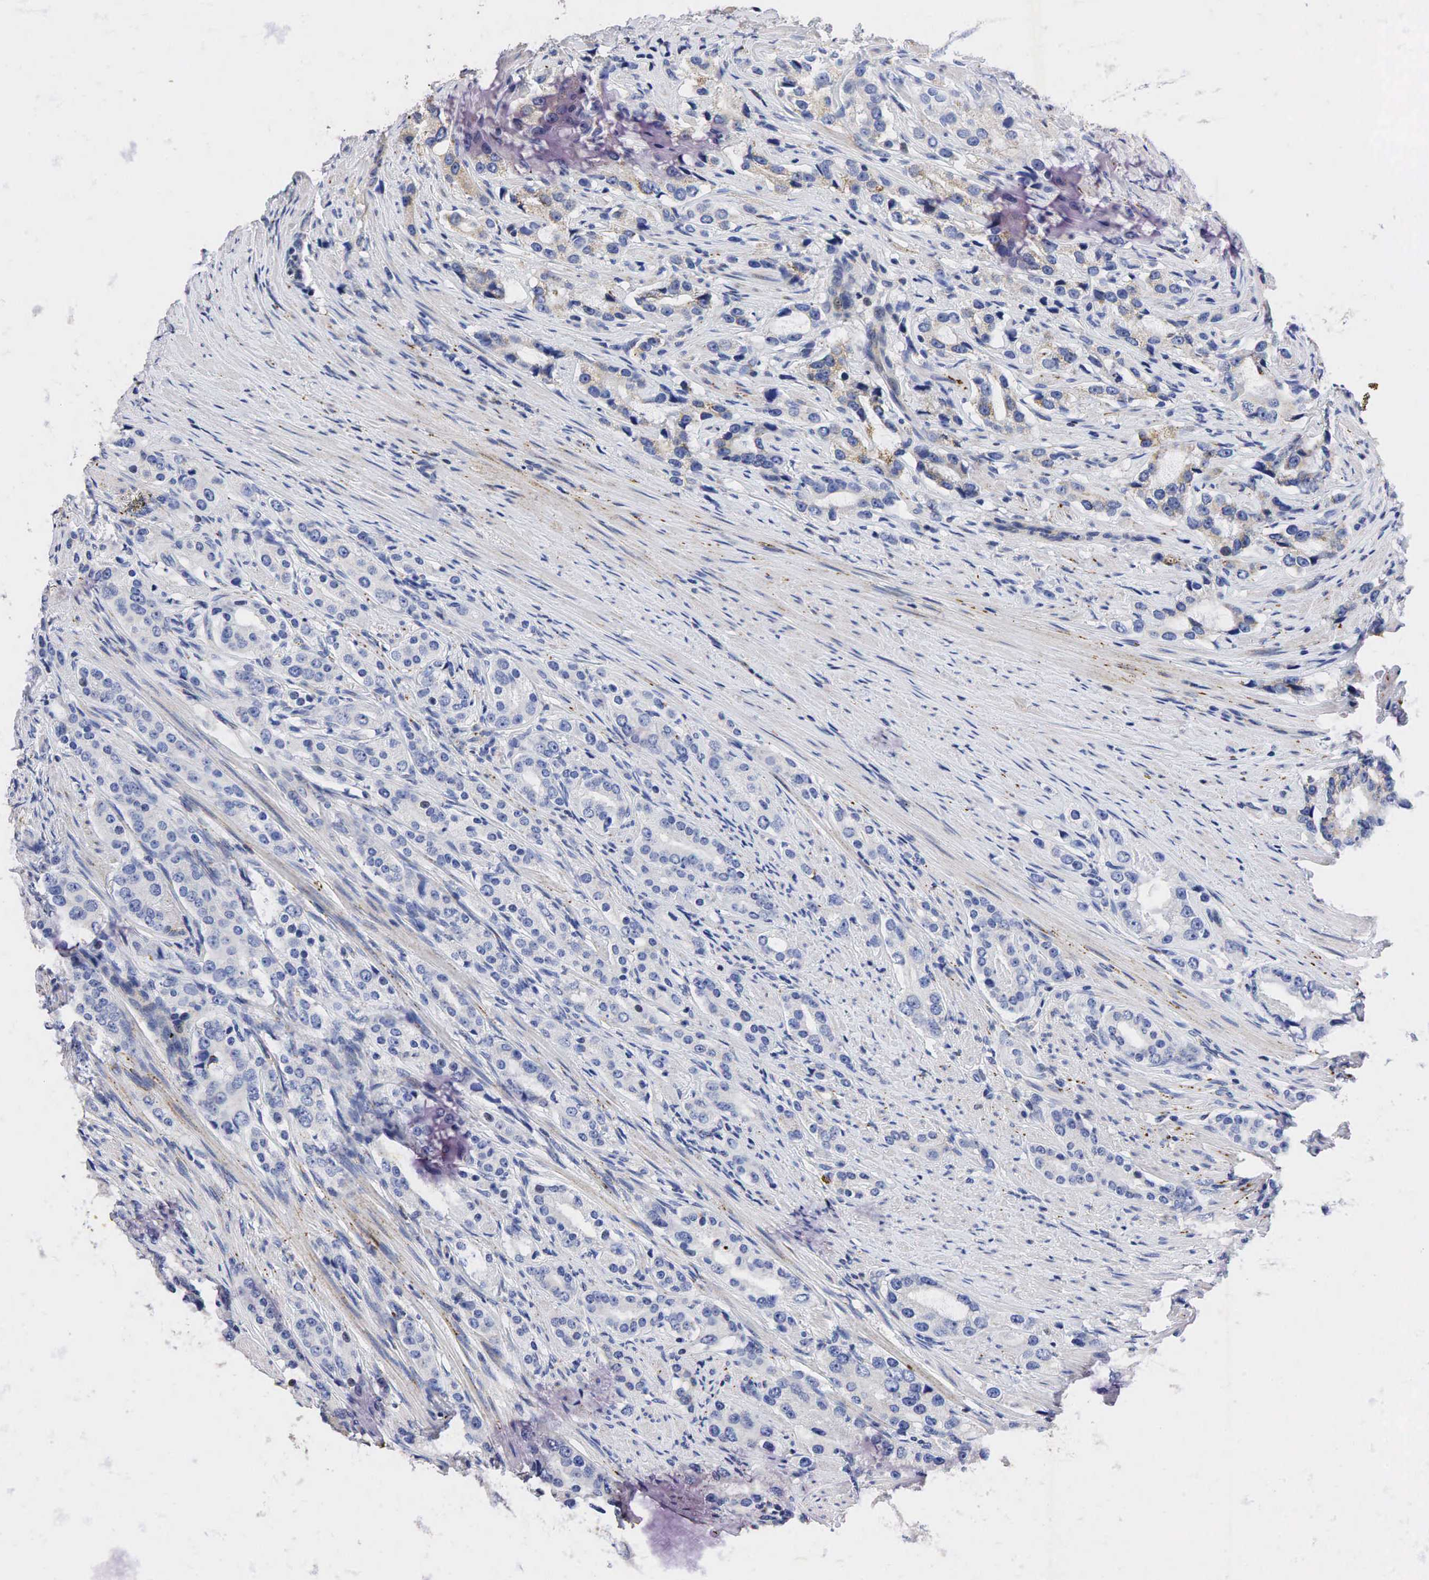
{"staining": {"intensity": "weak", "quantity": "<25%", "location": "cytoplasmic/membranous"}, "tissue": "prostate cancer", "cell_type": "Tumor cells", "image_type": "cancer", "snomed": [{"axis": "morphology", "description": "Adenocarcinoma, Medium grade"}, {"axis": "topography", "description": "Prostate"}], "caption": "Tumor cells show no significant positivity in prostate cancer (medium-grade adenocarcinoma). The staining is performed using DAB (3,3'-diaminobenzidine) brown chromogen with nuclei counter-stained in using hematoxylin.", "gene": "SYP", "patient": {"sex": "male", "age": 72}}